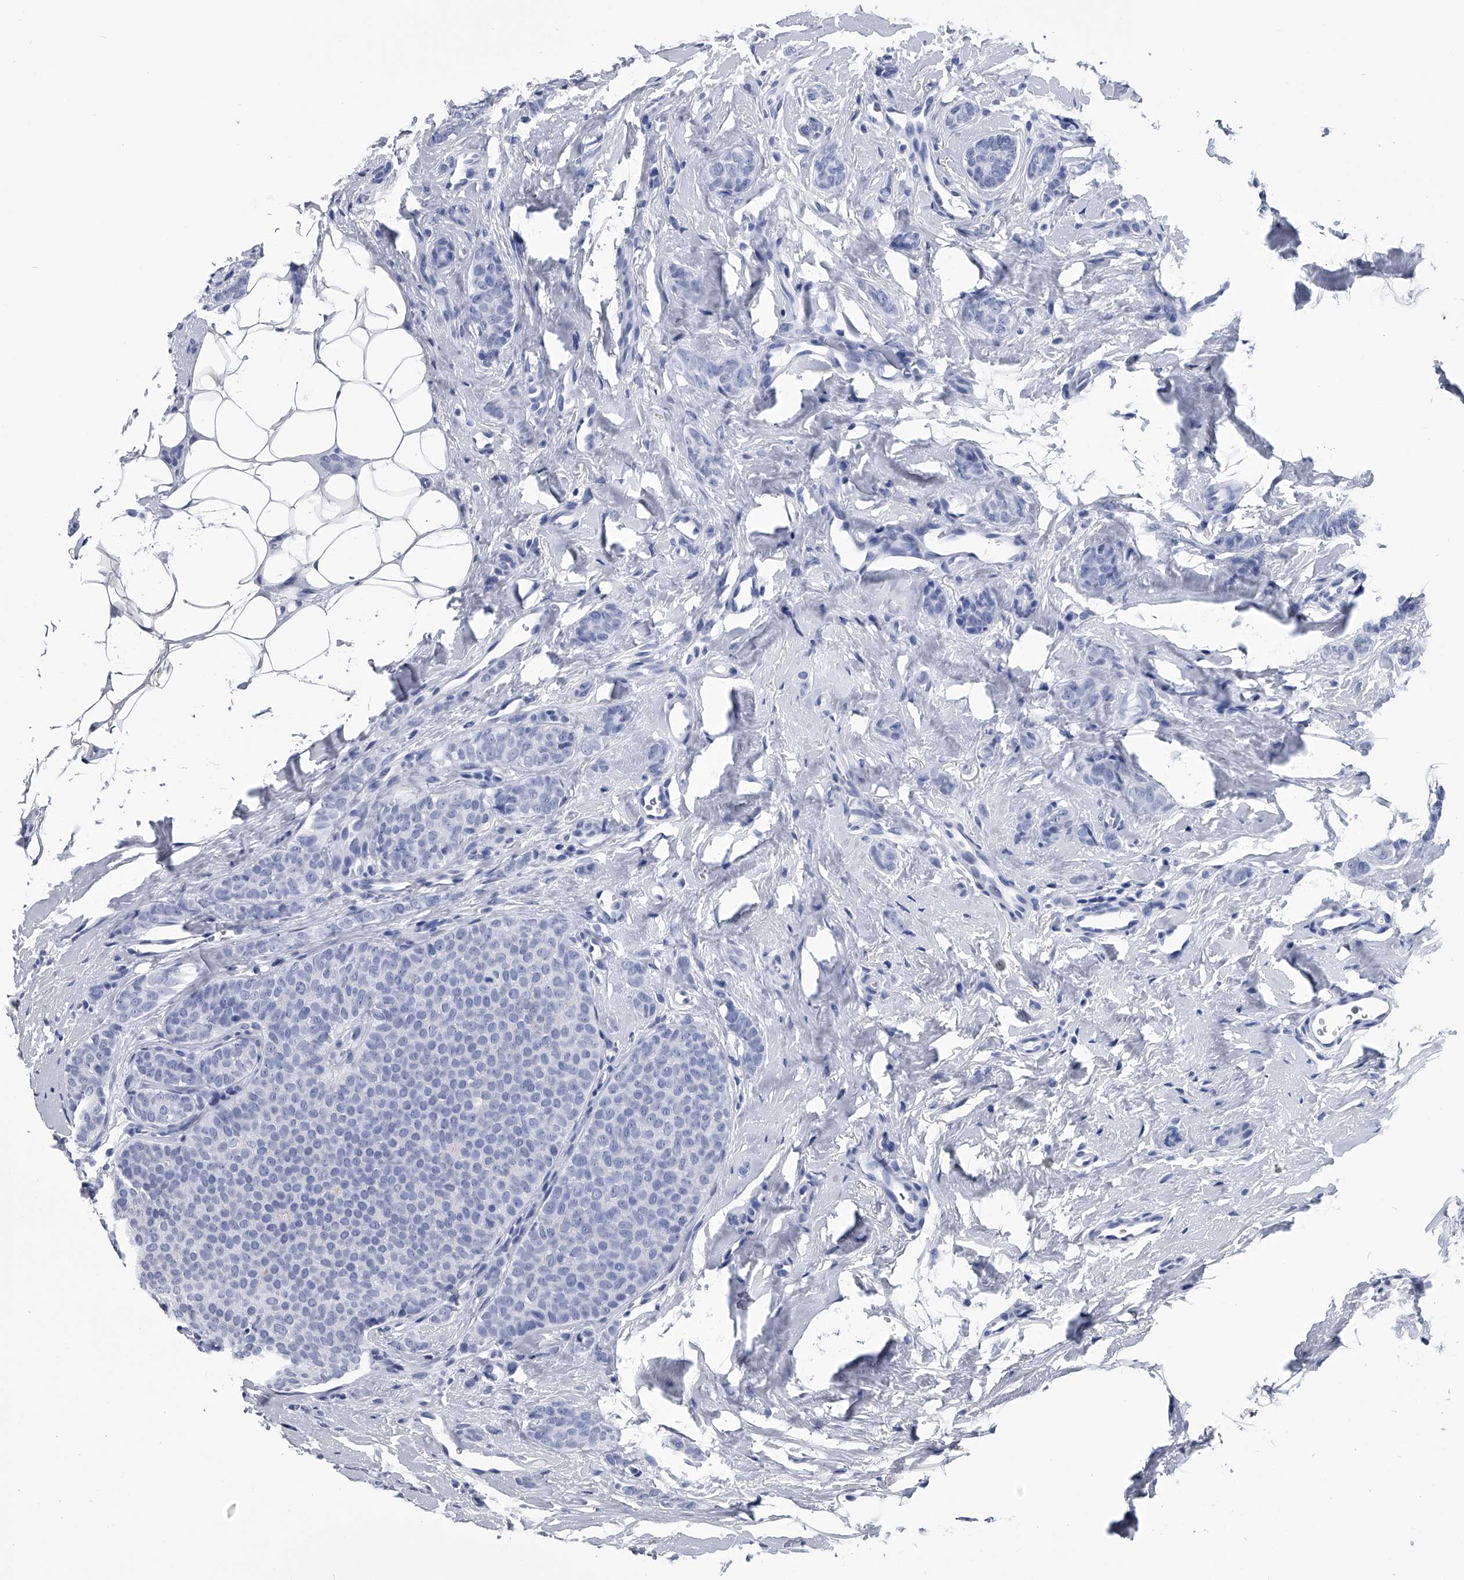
{"staining": {"intensity": "negative", "quantity": "none", "location": "none"}, "tissue": "breast cancer", "cell_type": "Tumor cells", "image_type": "cancer", "snomed": [{"axis": "morphology", "description": "Lobular carcinoma"}, {"axis": "topography", "description": "Skin"}, {"axis": "topography", "description": "Breast"}], "caption": "Tumor cells are negative for protein expression in human breast cancer (lobular carcinoma).", "gene": "PDXK", "patient": {"sex": "female", "age": 46}}